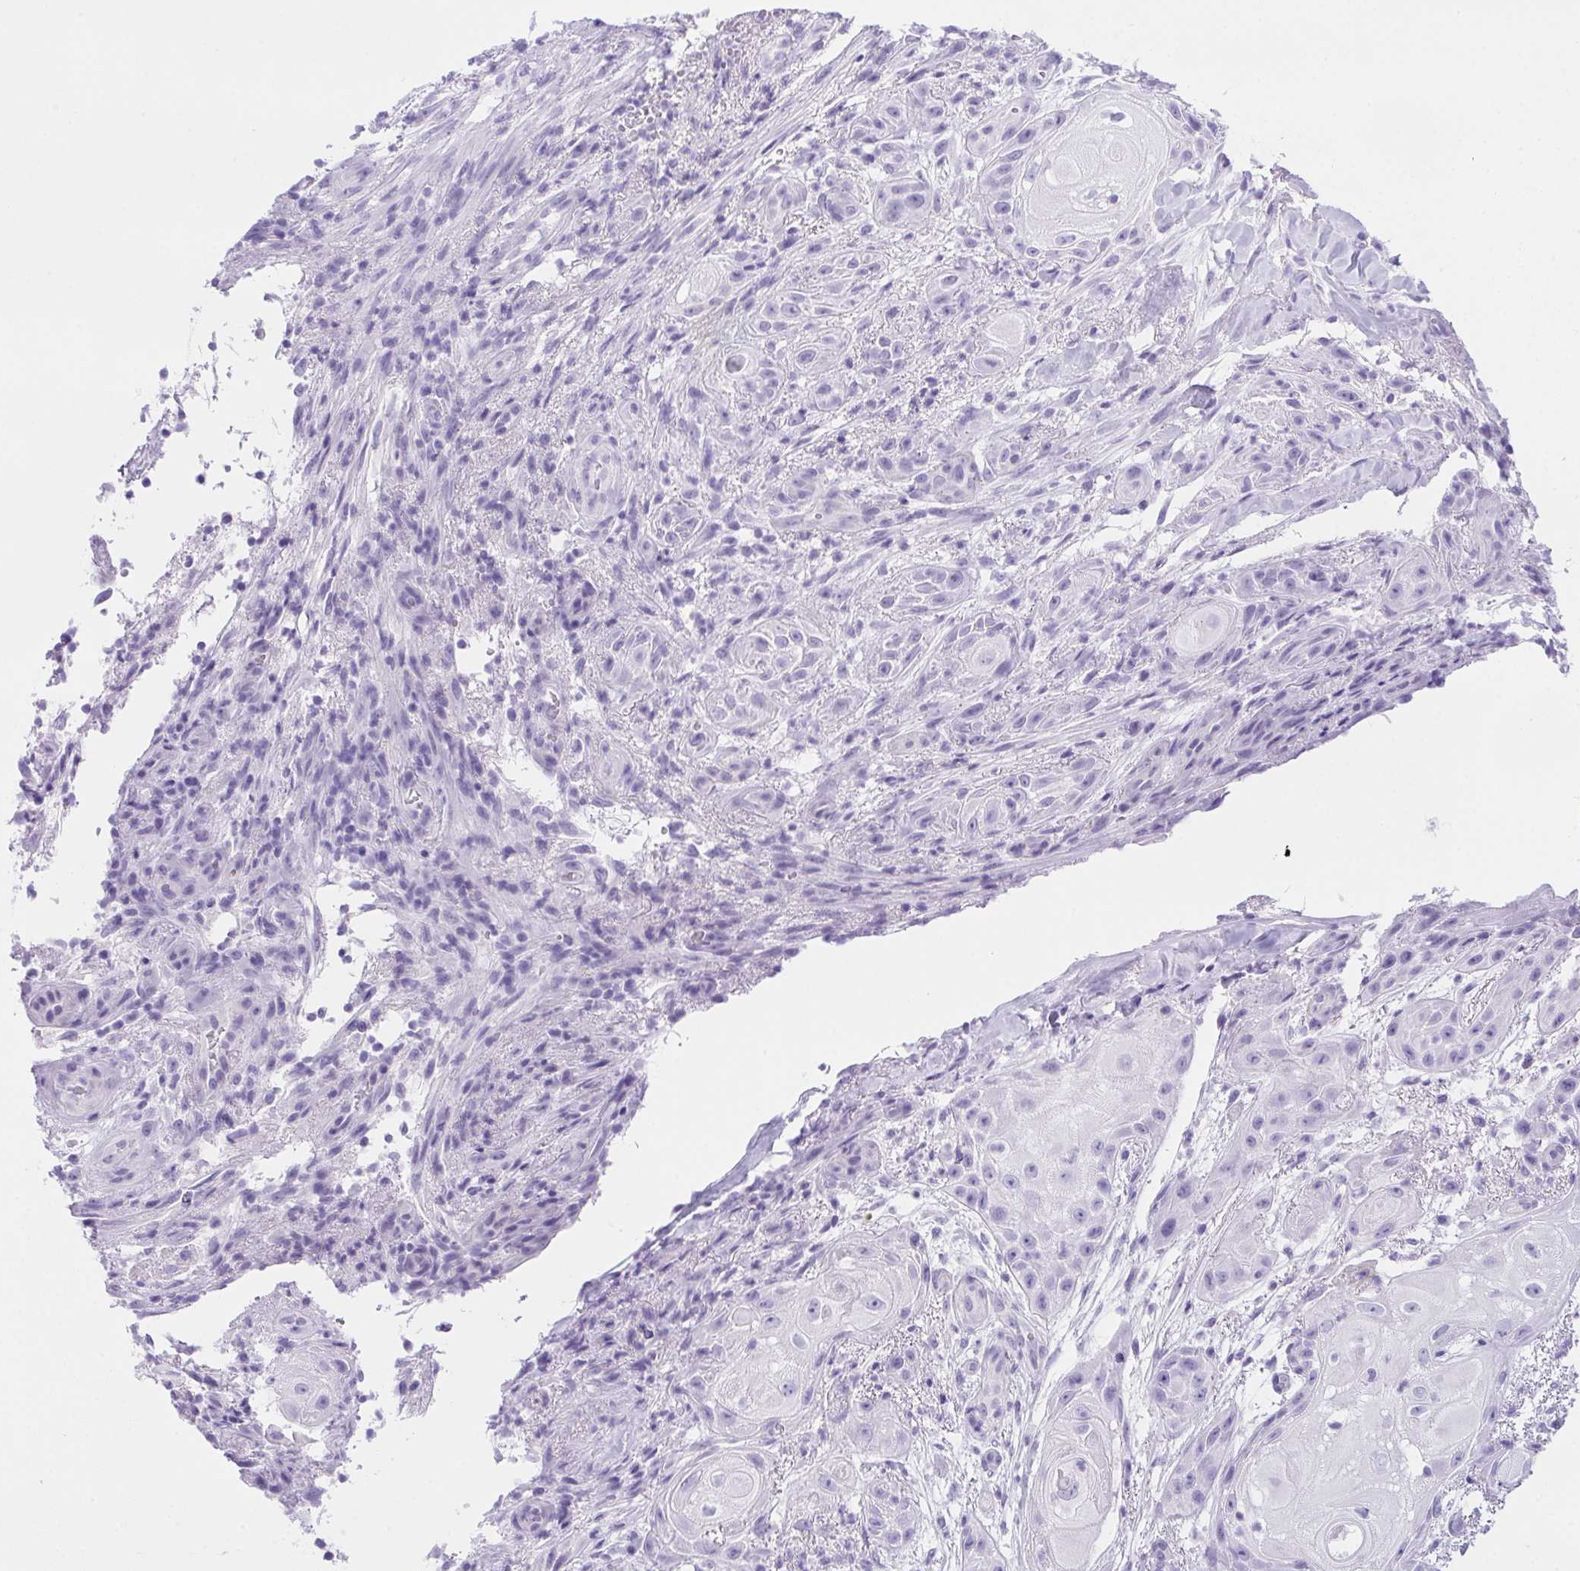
{"staining": {"intensity": "negative", "quantity": "none", "location": "none"}, "tissue": "skin cancer", "cell_type": "Tumor cells", "image_type": "cancer", "snomed": [{"axis": "morphology", "description": "Squamous cell carcinoma, NOS"}, {"axis": "topography", "description": "Skin"}], "caption": "This is an IHC histopathology image of skin cancer. There is no expression in tumor cells.", "gene": "SPACA5B", "patient": {"sex": "male", "age": 62}}